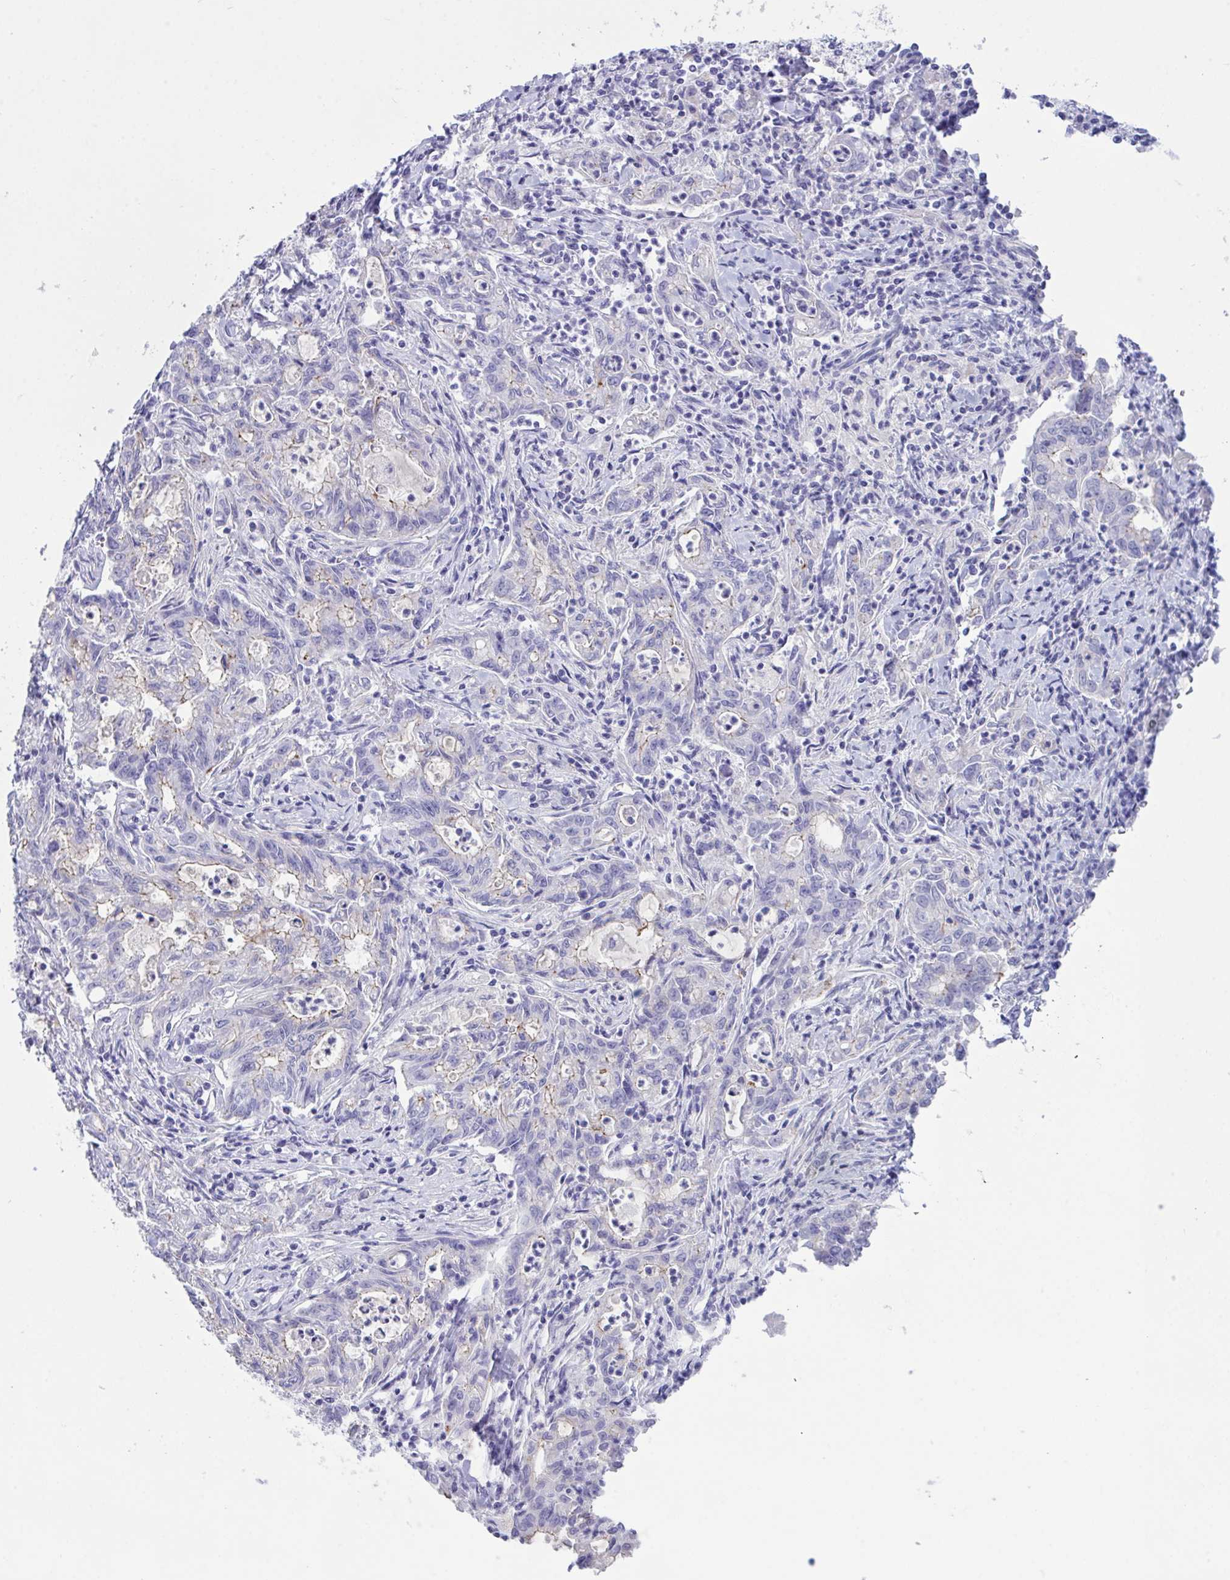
{"staining": {"intensity": "negative", "quantity": "none", "location": "none"}, "tissue": "stomach cancer", "cell_type": "Tumor cells", "image_type": "cancer", "snomed": [{"axis": "morphology", "description": "Adenocarcinoma, NOS"}, {"axis": "topography", "description": "Stomach, upper"}], "caption": "An image of human stomach cancer is negative for staining in tumor cells.", "gene": "GLB1L2", "patient": {"sex": "female", "age": 79}}